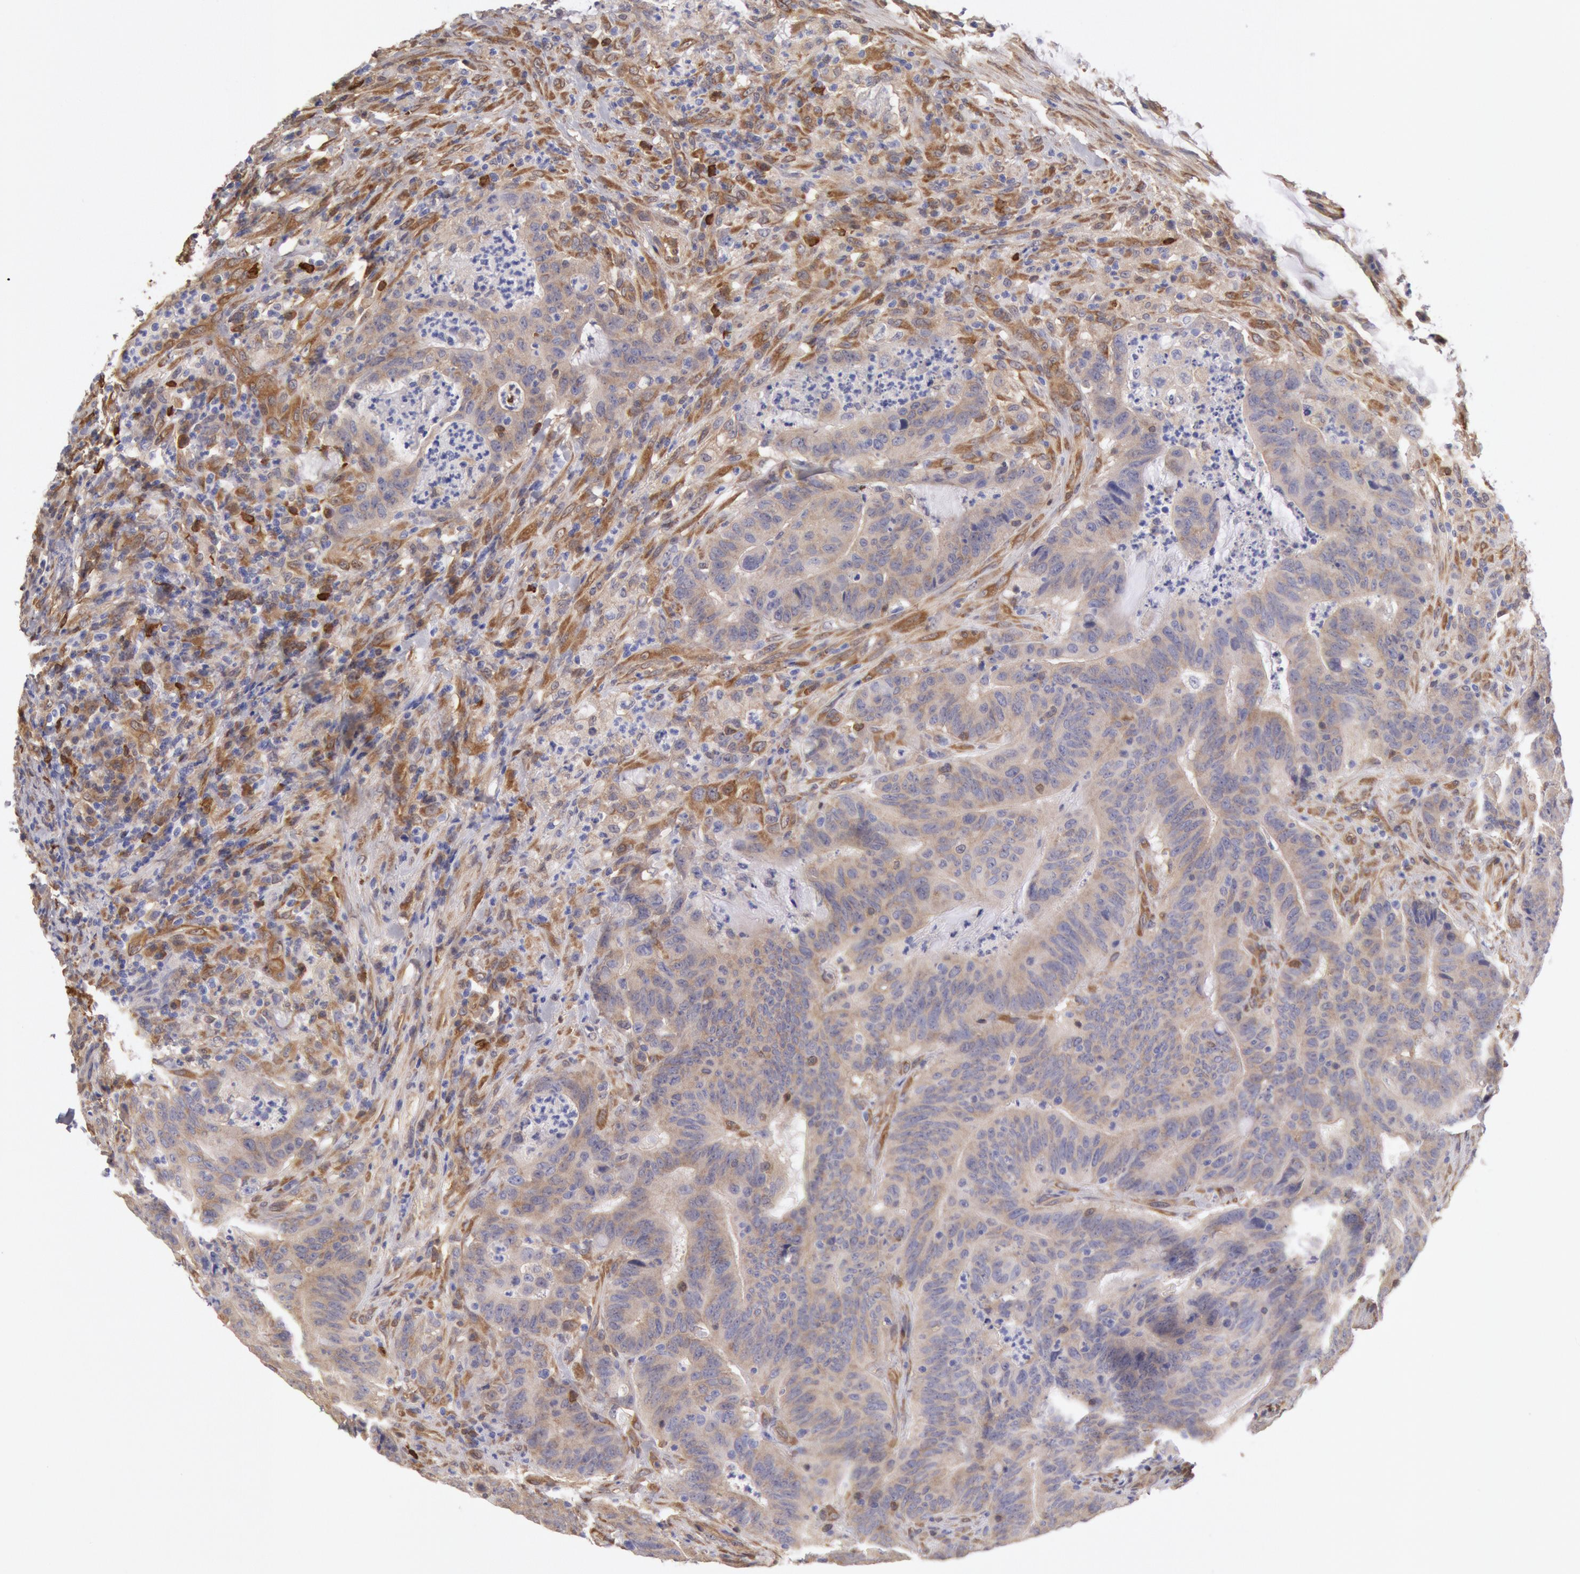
{"staining": {"intensity": "weak", "quantity": ">75%", "location": "cytoplasmic/membranous"}, "tissue": "colorectal cancer", "cell_type": "Tumor cells", "image_type": "cancer", "snomed": [{"axis": "morphology", "description": "Adenocarcinoma, NOS"}, {"axis": "topography", "description": "Colon"}], "caption": "Immunohistochemical staining of human colorectal cancer reveals low levels of weak cytoplasmic/membranous expression in approximately >75% of tumor cells.", "gene": "CCDC50", "patient": {"sex": "male", "age": 54}}